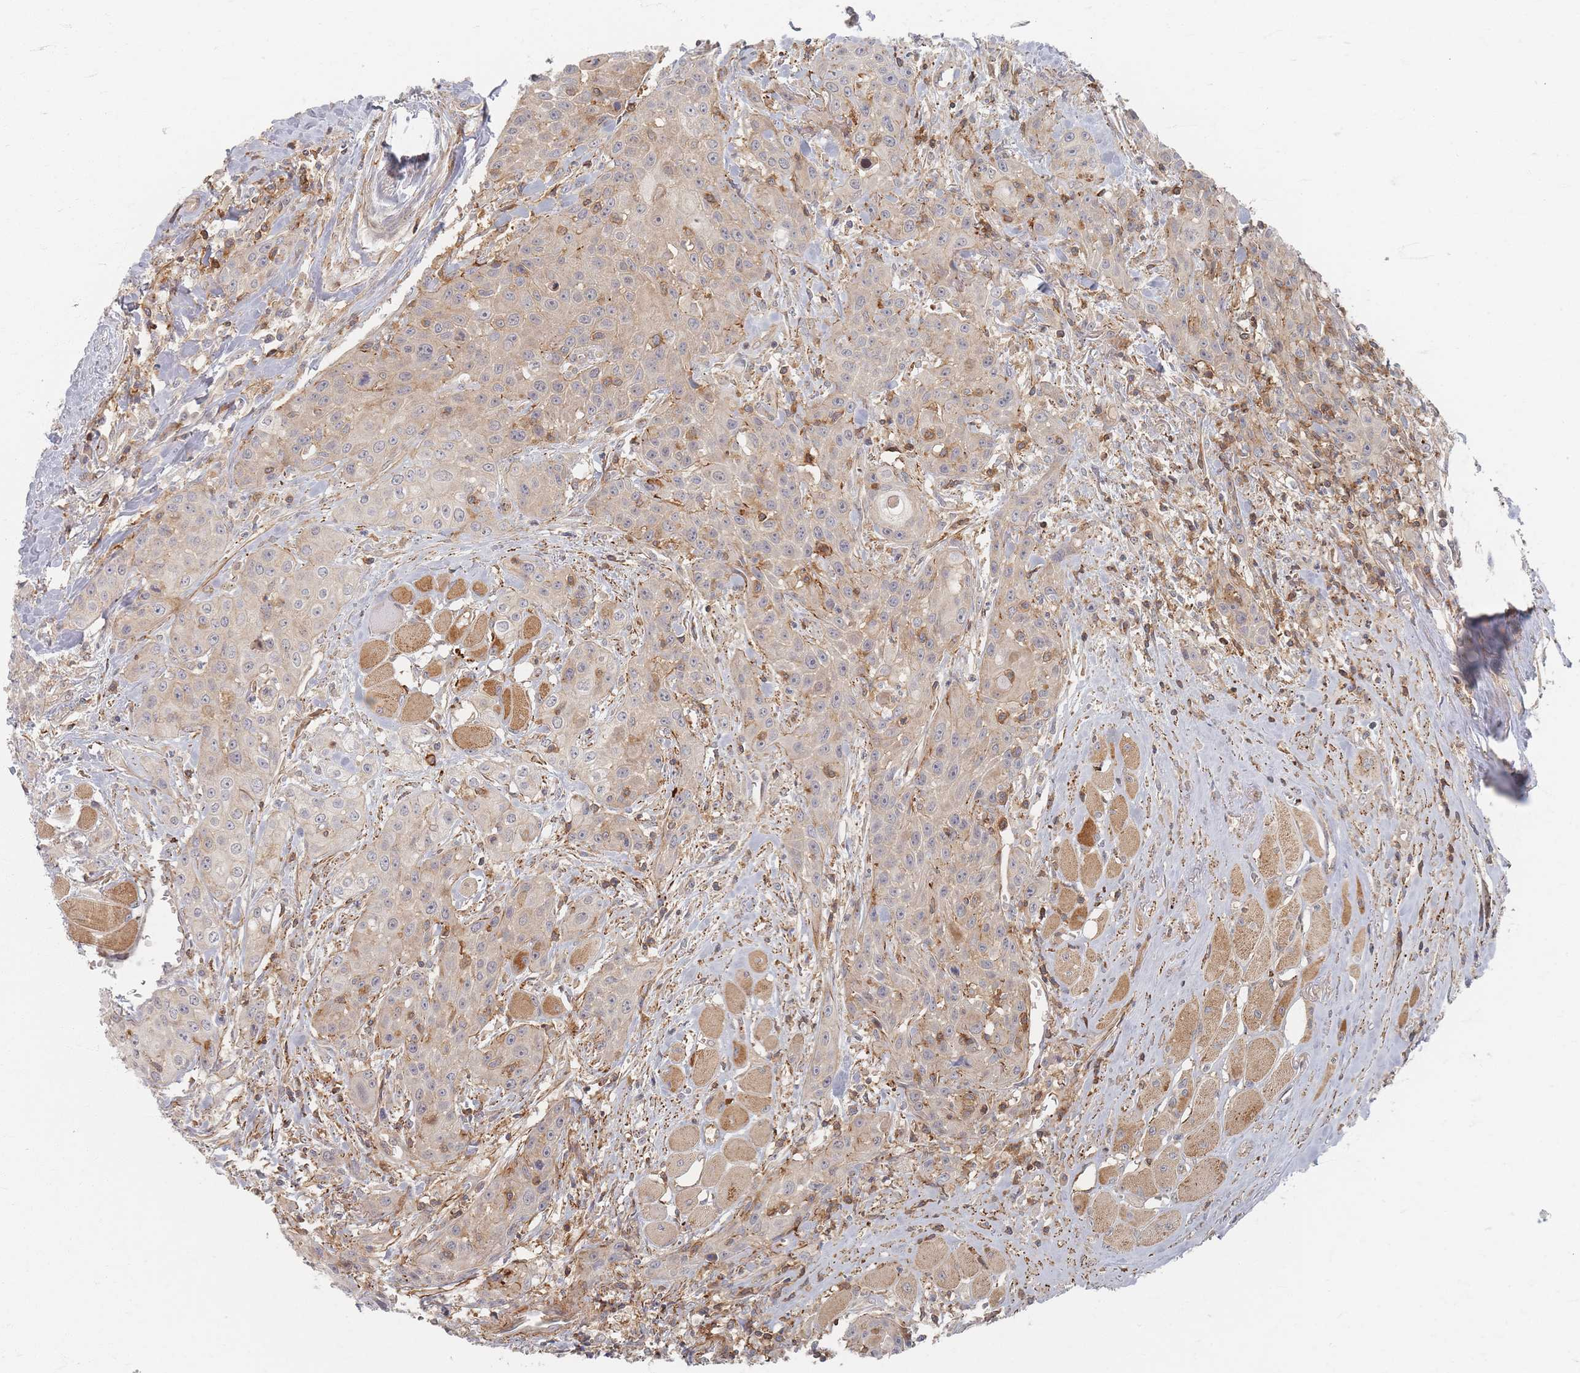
{"staining": {"intensity": "weak", "quantity": "<25%", "location": "cytoplasmic/membranous"}, "tissue": "head and neck cancer", "cell_type": "Tumor cells", "image_type": "cancer", "snomed": [{"axis": "morphology", "description": "Squamous cell carcinoma, NOS"}, {"axis": "topography", "description": "Oral tissue"}, {"axis": "topography", "description": "Head-Neck"}], "caption": "DAB (3,3'-diaminobenzidine) immunohistochemical staining of human head and neck cancer demonstrates no significant positivity in tumor cells. (DAB immunohistochemistry with hematoxylin counter stain).", "gene": "ZNF852", "patient": {"sex": "female", "age": 82}}